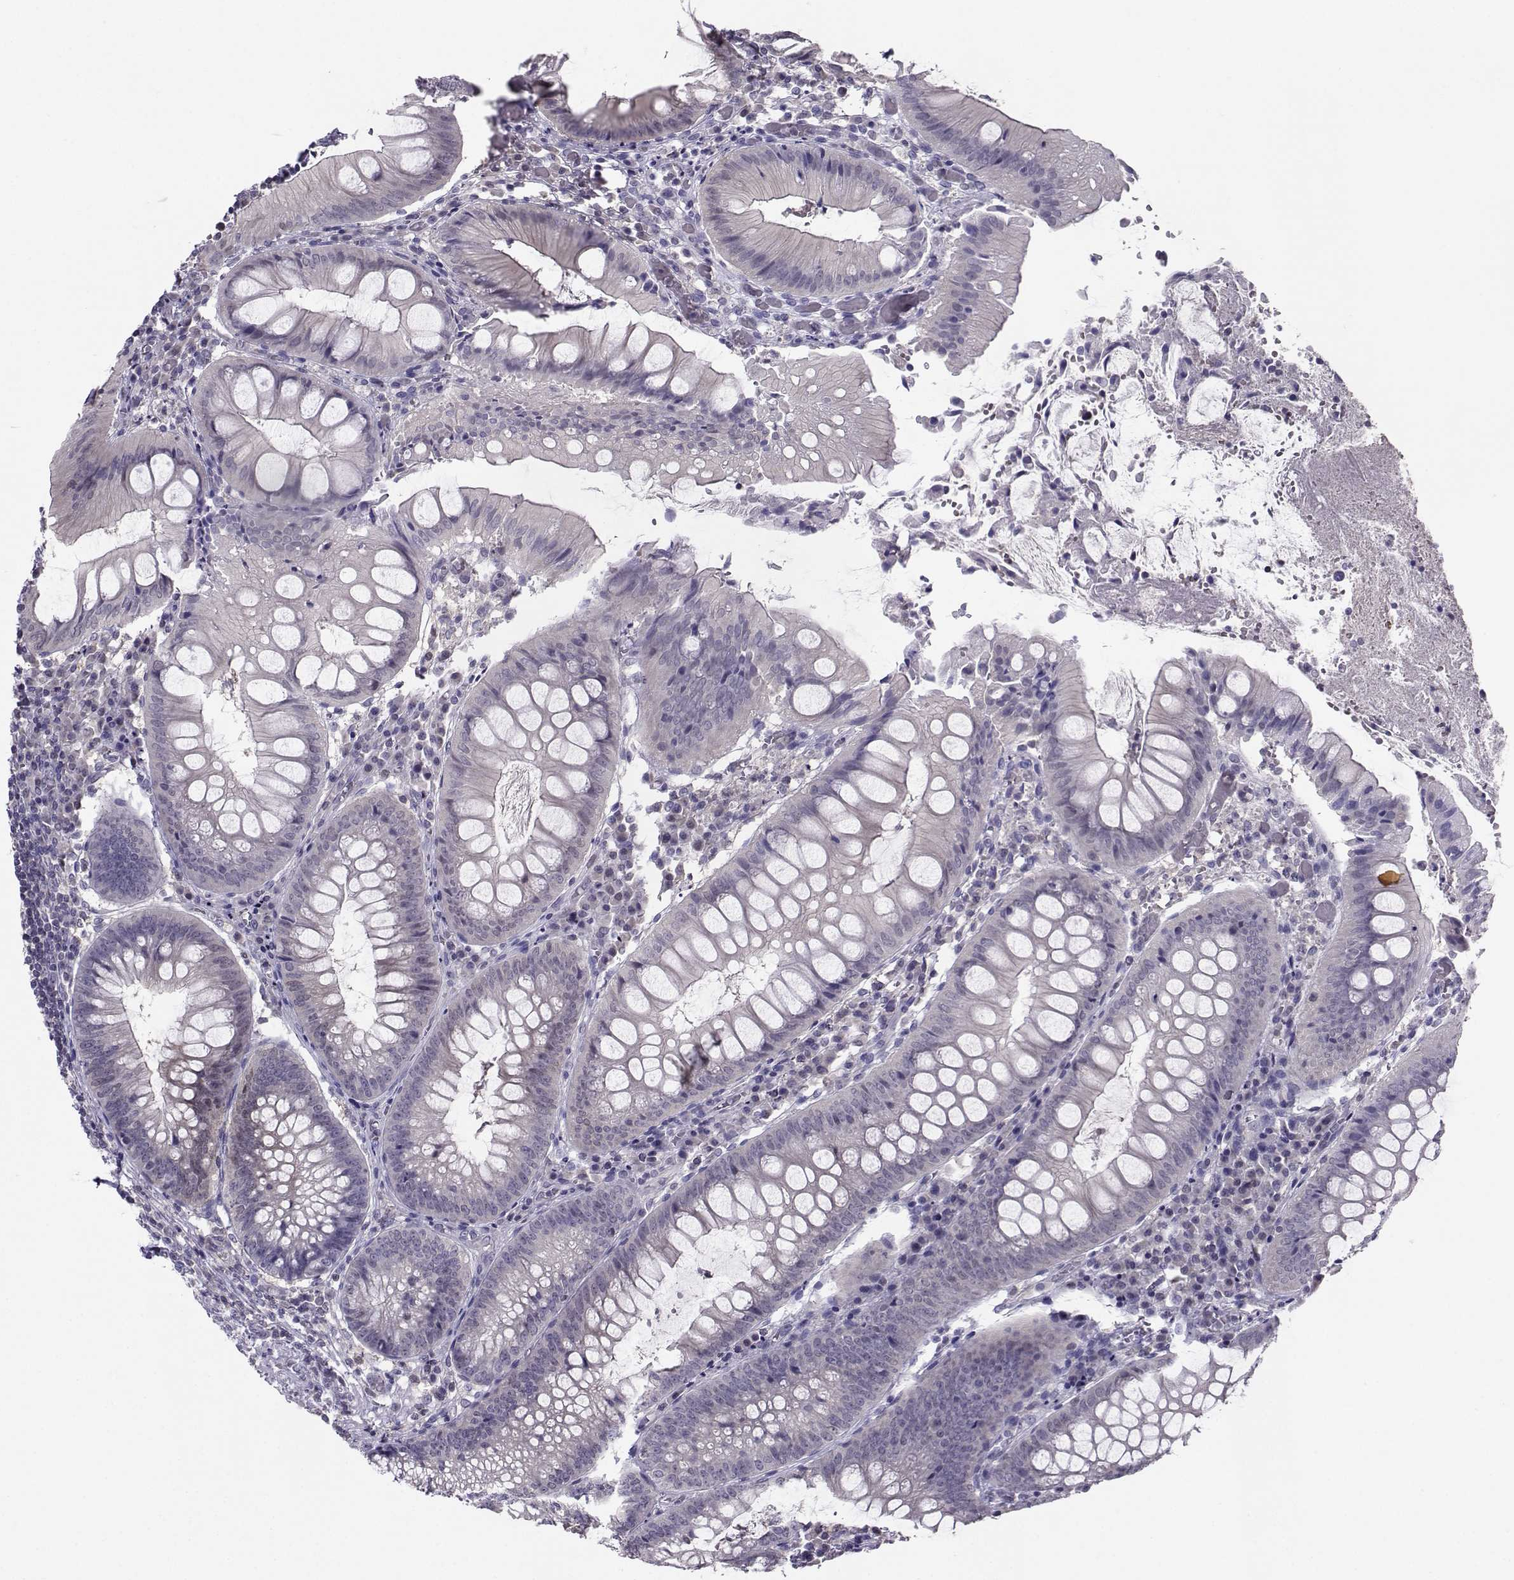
{"staining": {"intensity": "negative", "quantity": "none", "location": "none"}, "tissue": "appendix", "cell_type": "Glandular cells", "image_type": "normal", "snomed": [{"axis": "morphology", "description": "Normal tissue, NOS"}, {"axis": "morphology", "description": "Inflammation, NOS"}, {"axis": "topography", "description": "Appendix"}], "caption": "Image shows no protein positivity in glandular cells of unremarkable appendix. (Brightfield microscopy of DAB (3,3'-diaminobenzidine) immunohistochemistry at high magnification).", "gene": "PGK1", "patient": {"sex": "male", "age": 16}}